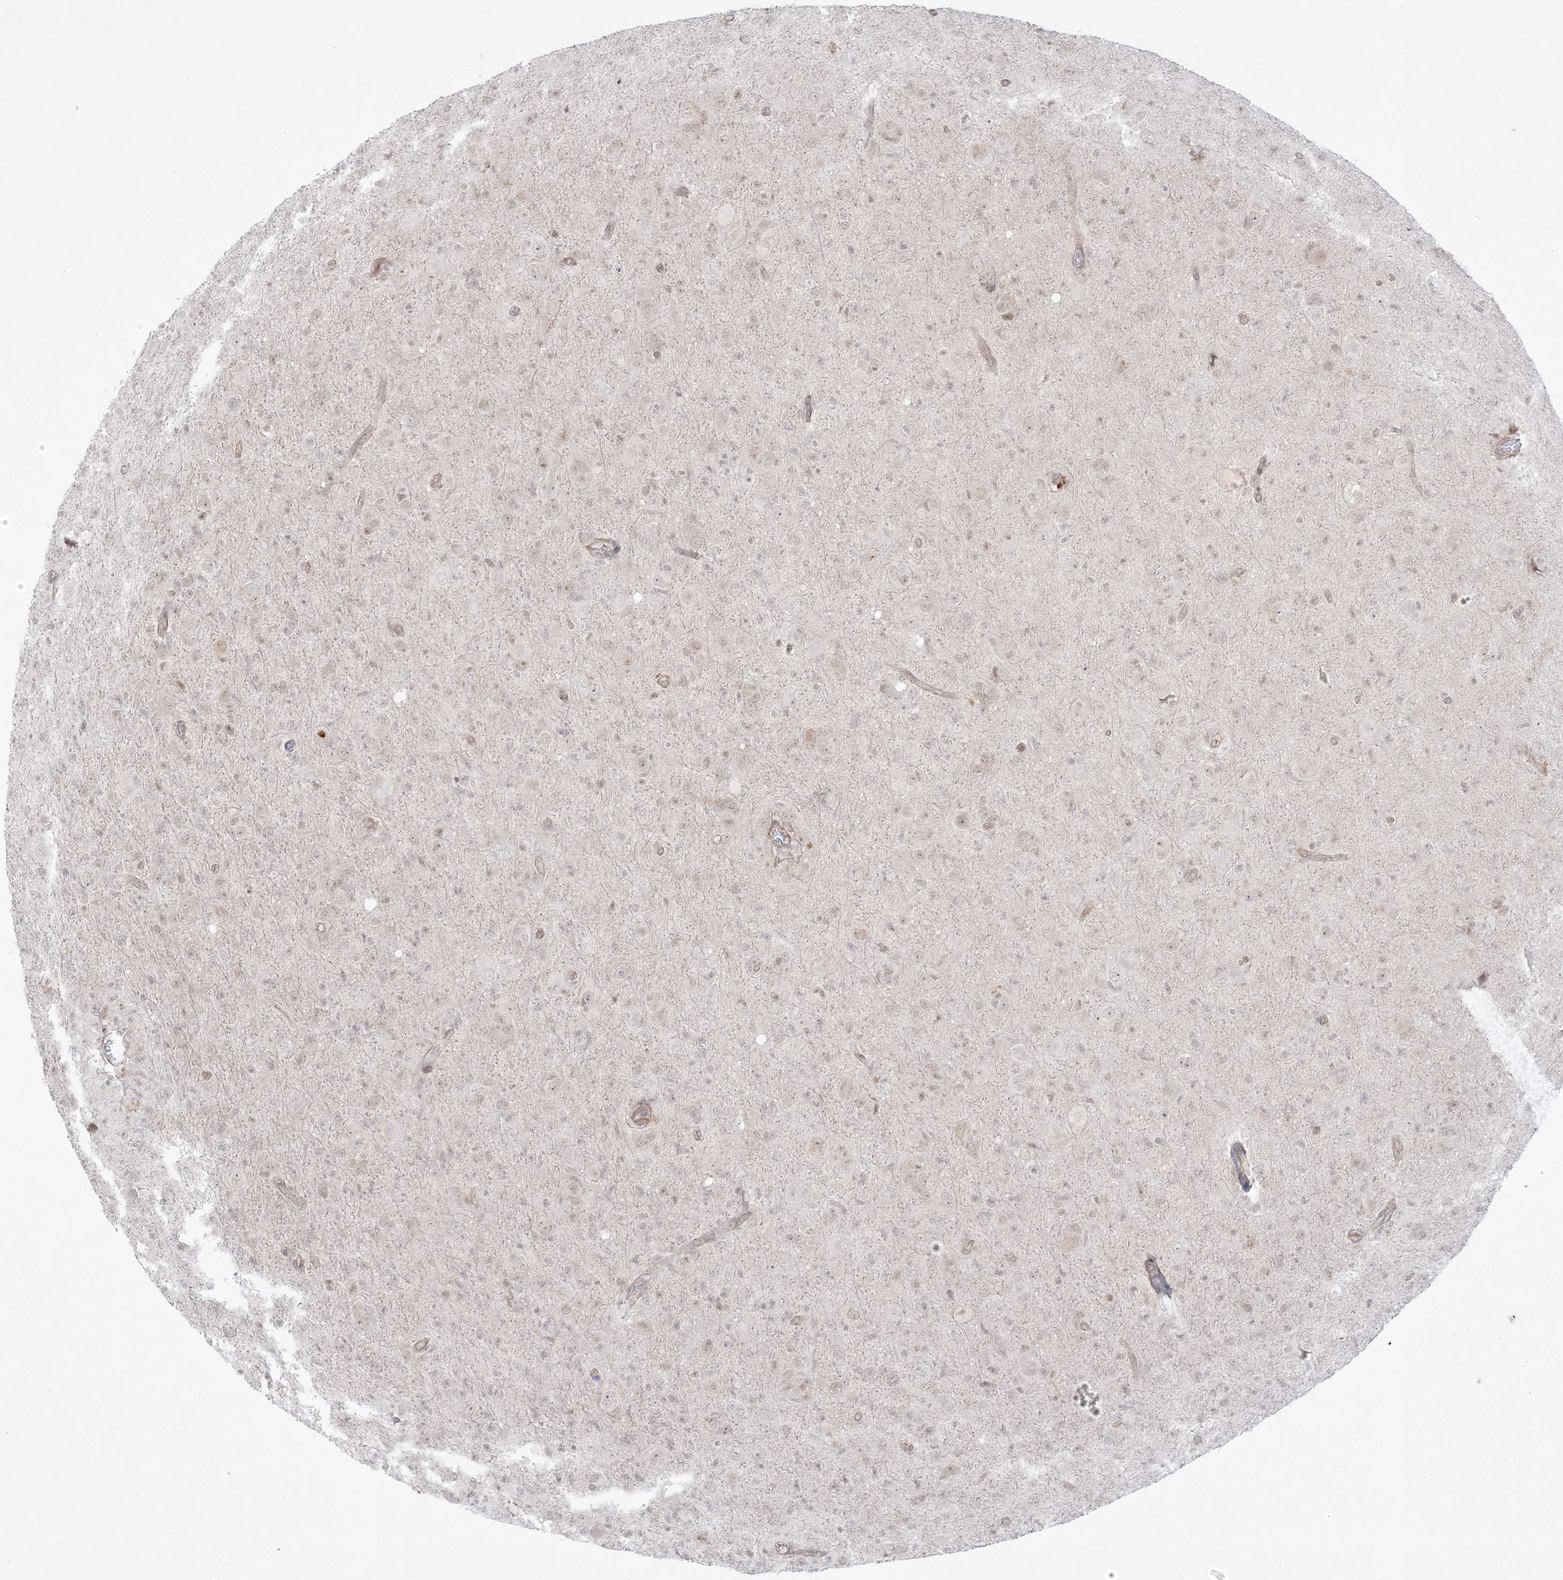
{"staining": {"intensity": "weak", "quantity": ">75%", "location": "nuclear"}, "tissue": "glioma", "cell_type": "Tumor cells", "image_type": "cancer", "snomed": [{"axis": "morphology", "description": "Glioma, malignant, High grade"}, {"axis": "topography", "description": "Brain"}], "caption": "Immunohistochemical staining of glioma reveals low levels of weak nuclear protein positivity in approximately >75% of tumor cells.", "gene": "PTK6", "patient": {"sex": "female", "age": 57}}